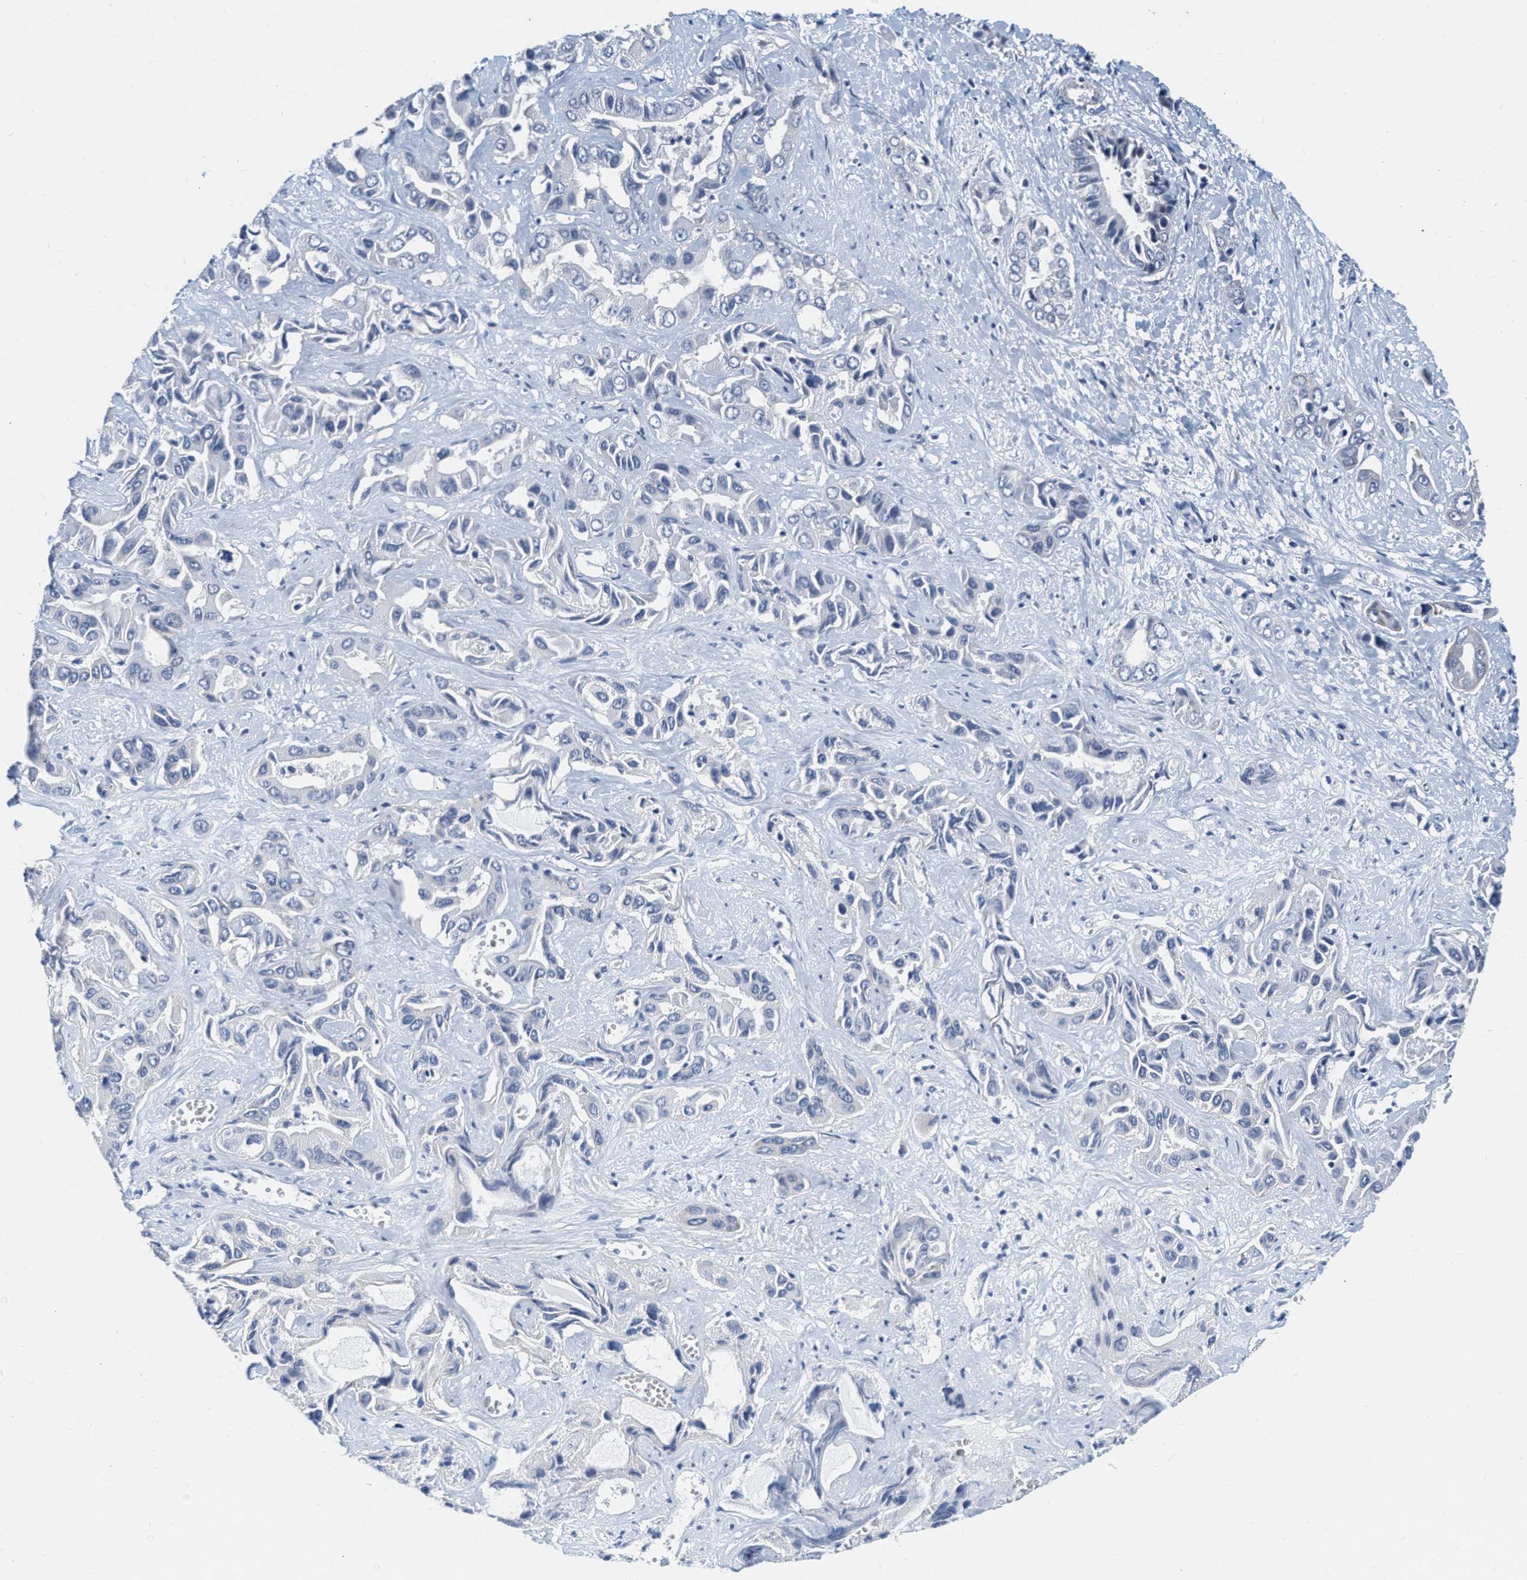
{"staining": {"intensity": "negative", "quantity": "none", "location": "none"}, "tissue": "liver cancer", "cell_type": "Tumor cells", "image_type": "cancer", "snomed": [{"axis": "morphology", "description": "Cholangiocarcinoma"}, {"axis": "topography", "description": "Liver"}], "caption": "A micrograph of human liver cancer is negative for staining in tumor cells.", "gene": "EIF2AK2", "patient": {"sex": "female", "age": 52}}